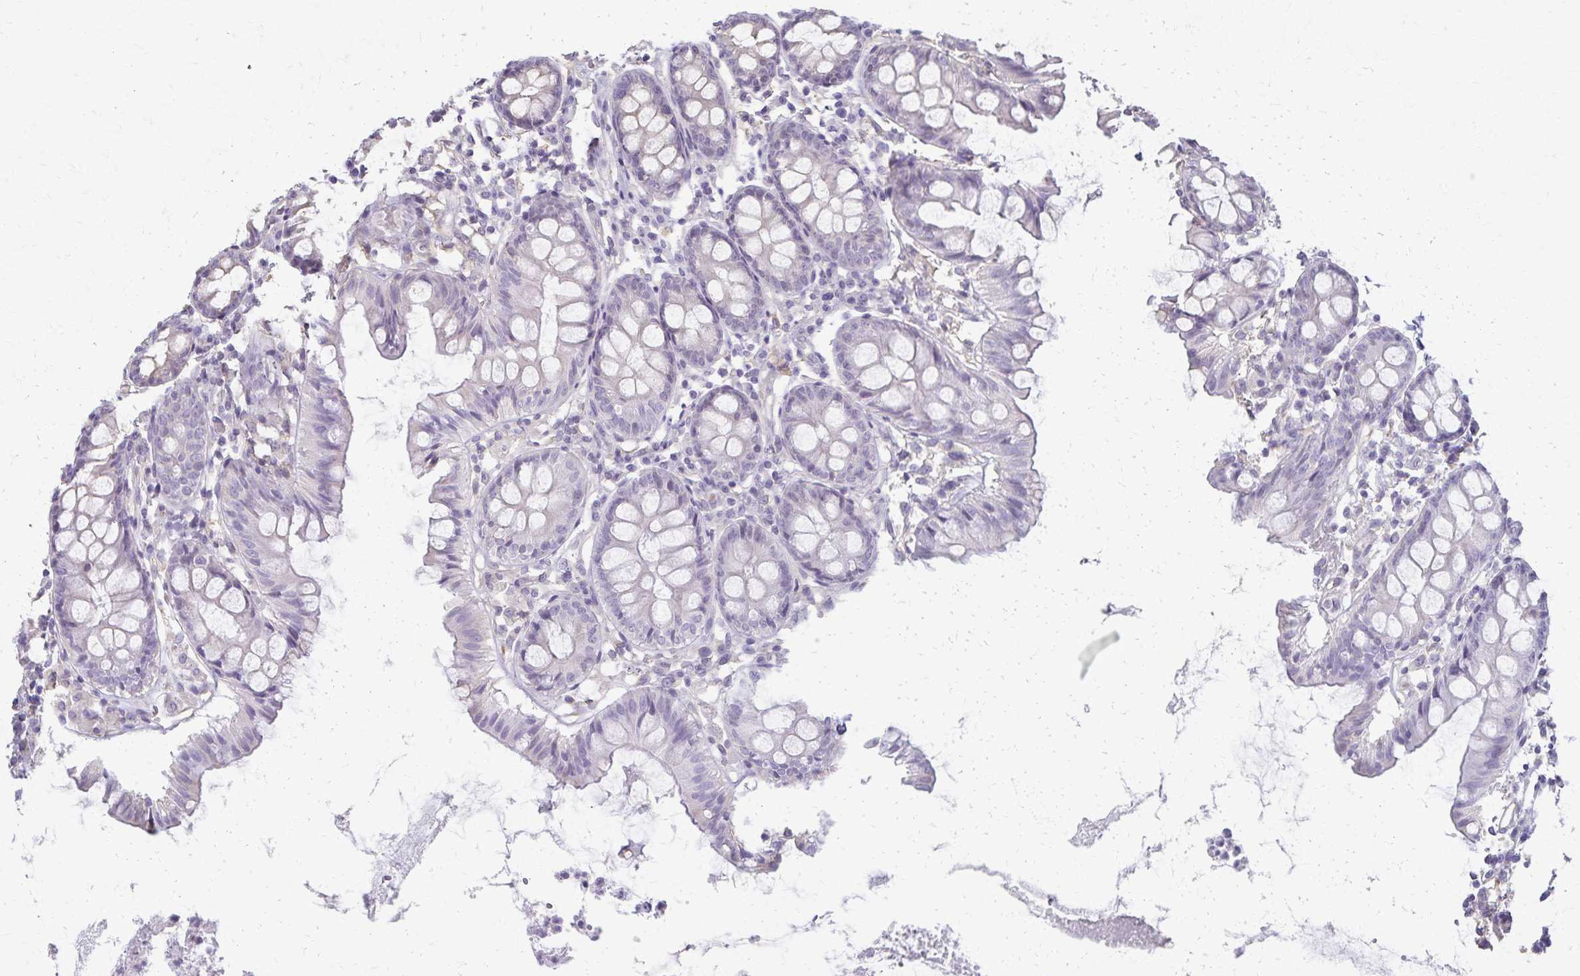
{"staining": {"intensity": "negative", "quantity": "none", "location": "none"}, "tissue": "colon", "cell_type": "Endothelial cells", "image_type": "normal", "snomed": [{"axis": "morphology", "description": "Normal tissue, NOS"}, {"axis": "topography", "description": "Colon"}], "caption": "A histopathology image of colon stained for a protein displays no brown staining in endothelial cells. (DAB immunohistochemistry with hematoxylin counter stain).", "gene": "KISS1", "patient": {"sex": "female", "age": 84}}